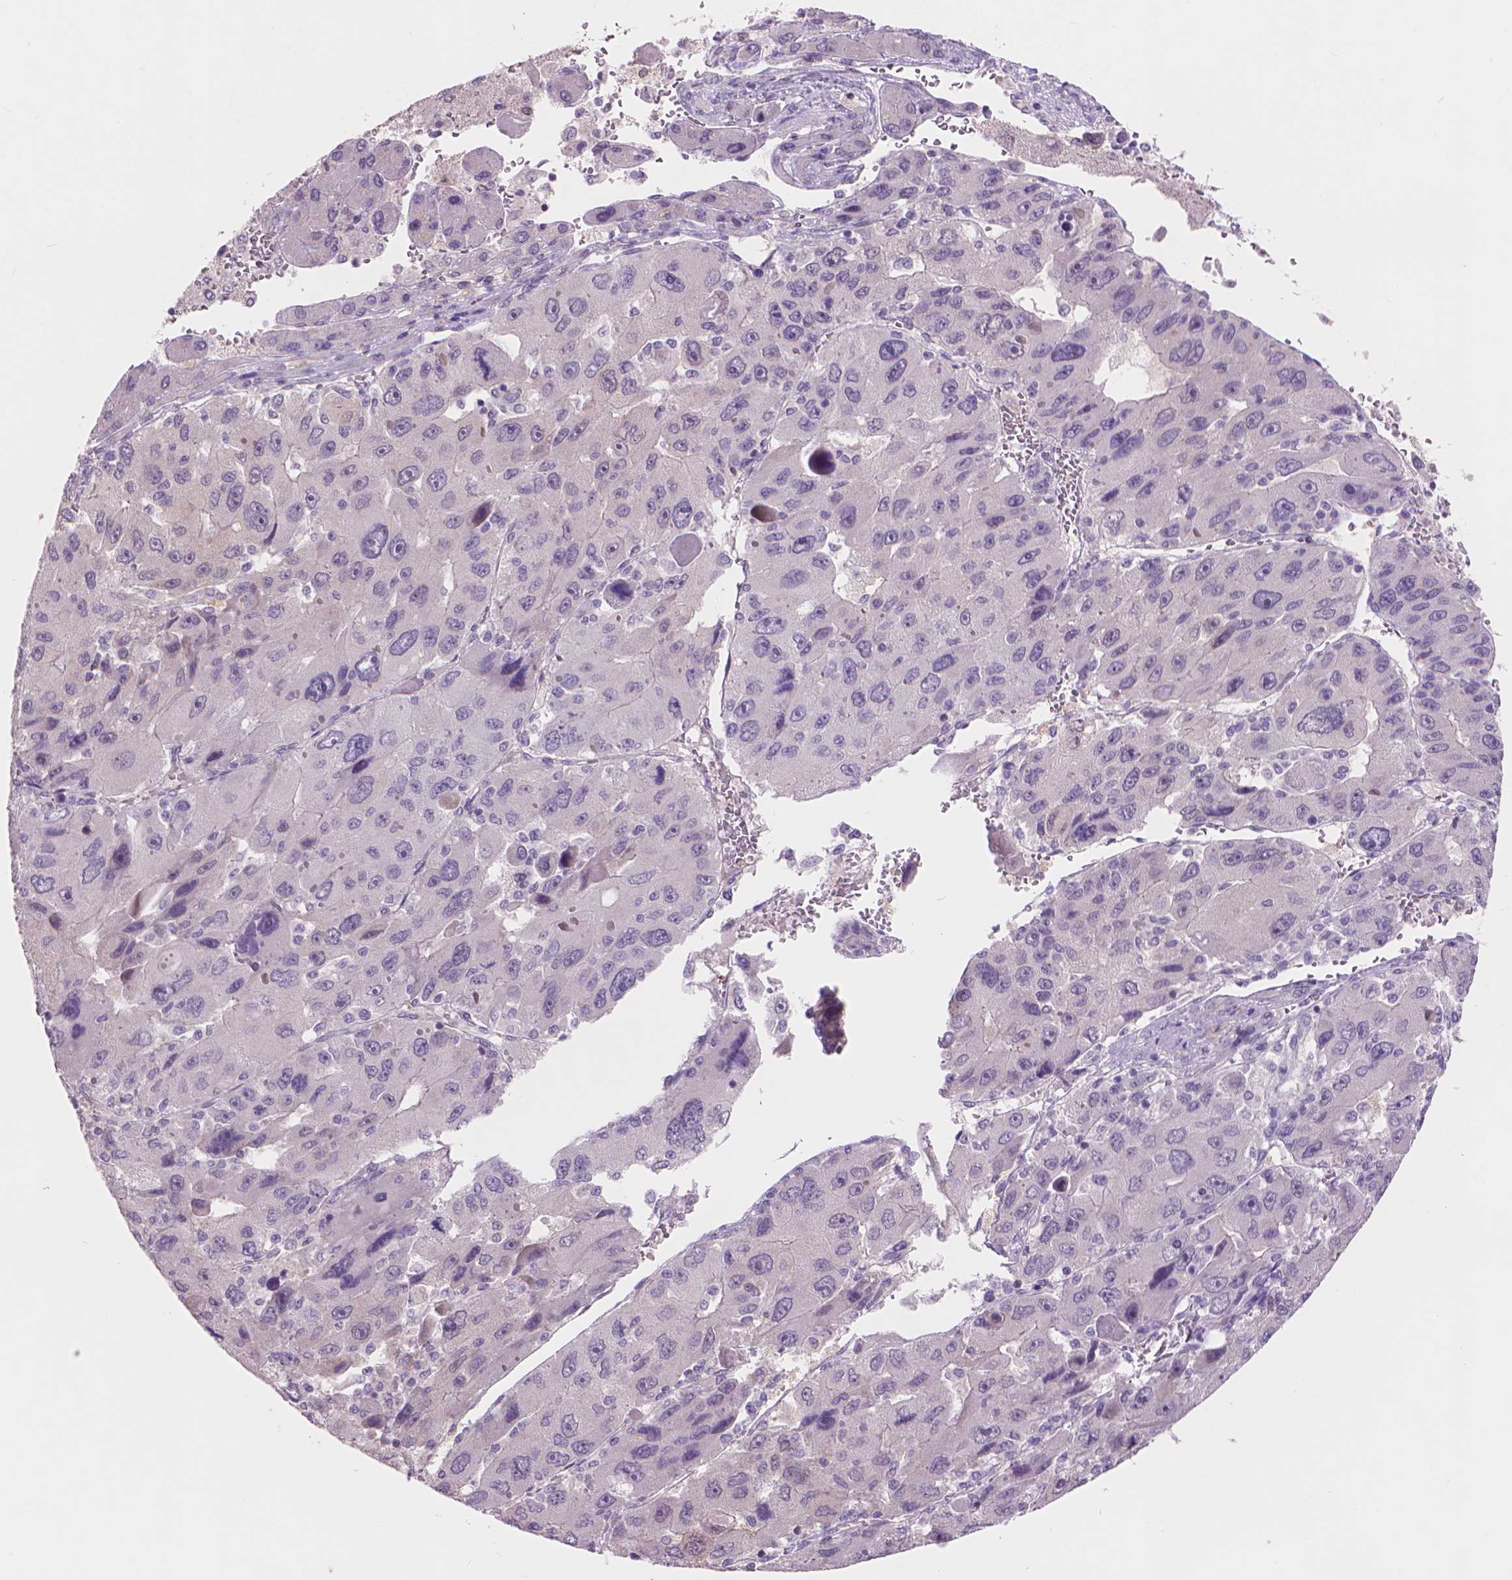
{"staining": {"intensity": "negative", "quantity": "none", "location": "none"}, "tissue": "liver cancer", "cell_type": "Tumor cells", "image_type": "cancer", "snomed": [{"axis": "morphology", "description": "Carcinoma, Hepatocellular, NOS"}, {"axis": "topography", "description": "Liver"}], "caption": "Immunohistochemistry micrograph of neoplastic tissue: liver cancer (hepatocellular carcinoma) stained with DAB reveals no significant protein expression in tumor cells. Nuclei are stained in blue.", "gene": "ENO2", "patient": {"sex": "female", "age": 41}}